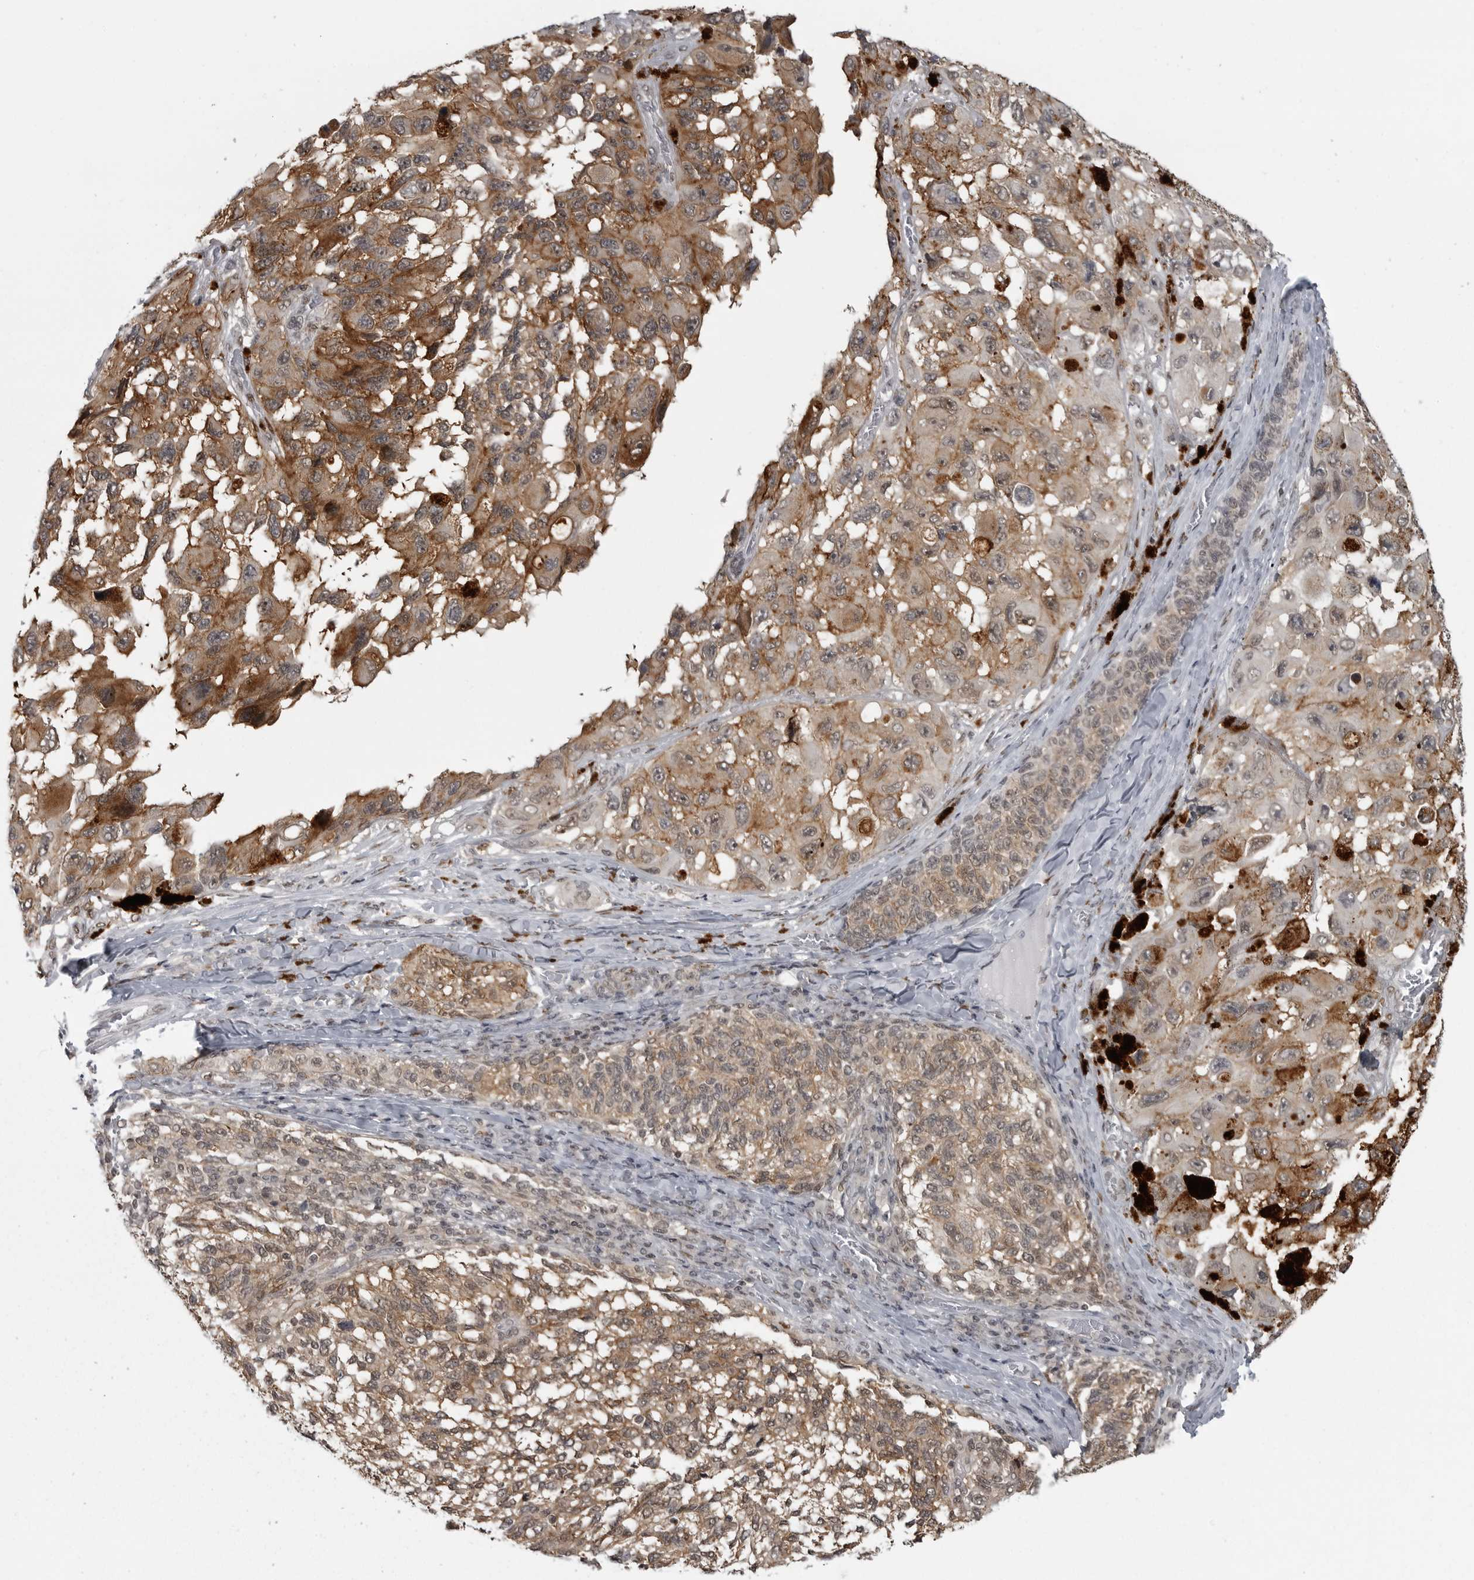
{"staining": {"intensity": "weak", "quantity": "<25%", "location": "cytoplasmic/membranous,nuclear"}, "tissue": "melanoma", "cell_type": "Tumor cells", "image_type": "cancer", "snomed": [{"axis": "morphology", "description": "Malignant melanoma, NOS"}, {"axis": "topography", "description": "Skin"}], "caption": "Tumor cells are negative for brown protein staining in malignant melanoma.", "gene": "C8orf58", "patient": {"sex": "female", "age": 73}}